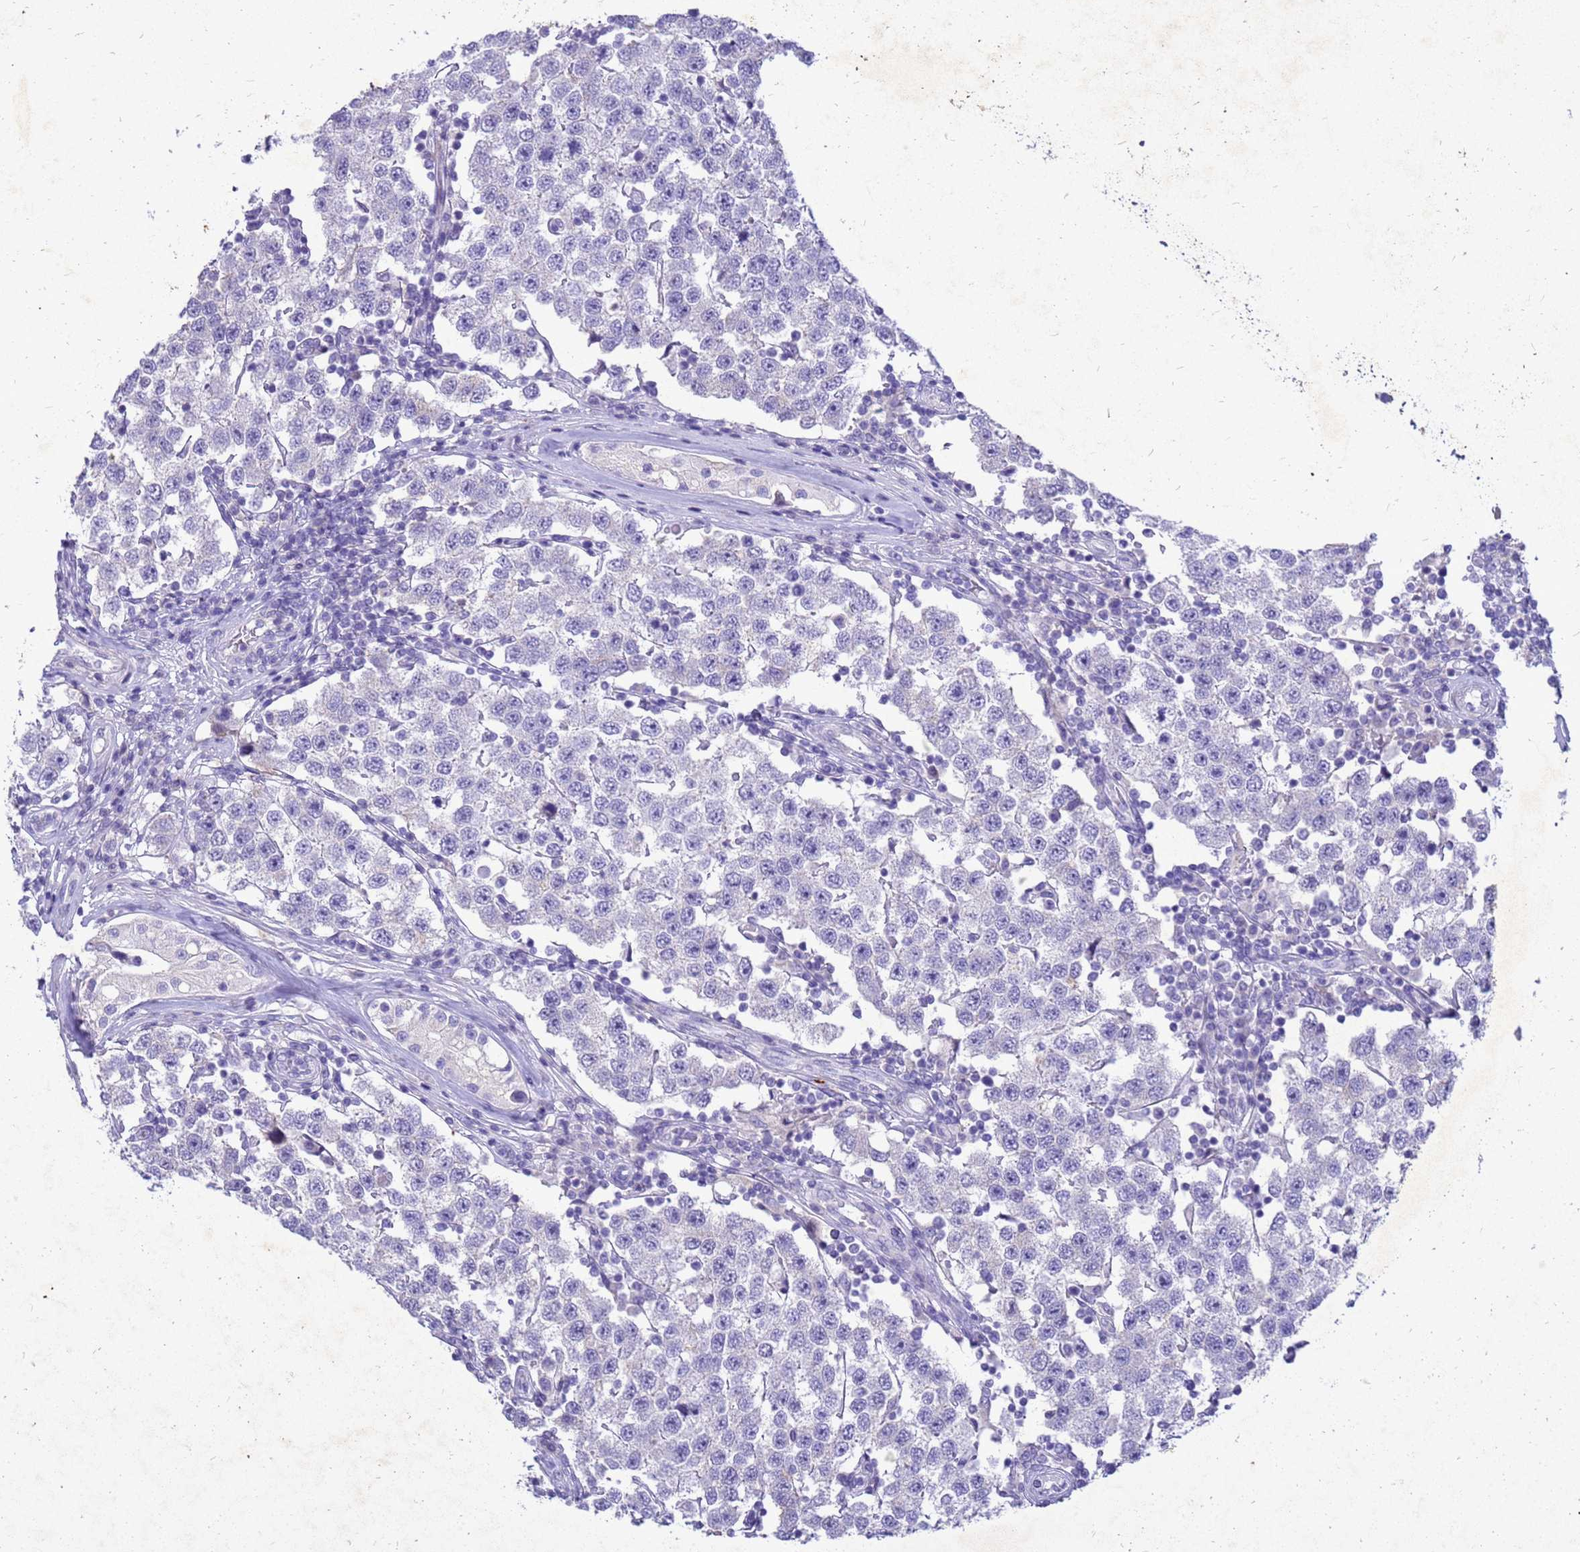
{"staining": {"intensity": "negative", "quantity": "none", "location": "none"}, "tissue": "testis cancer", "cell_type": "Tumor cells", "image_type": "cancer", "snomed": [{"axis": "morphology", "description": "Seminoma, NOS"}, {"axis": "topography", "description": "Testis"}], "caption": "Tumor cells show no significant protein expression in testis cancer. Brightfield microscopy of IHC stained with DAB (brown) and hematoxylin (blue), captured at high magnification.", "gene": "AKR1C1", "patient": {"sex": "male", "age": 34}}